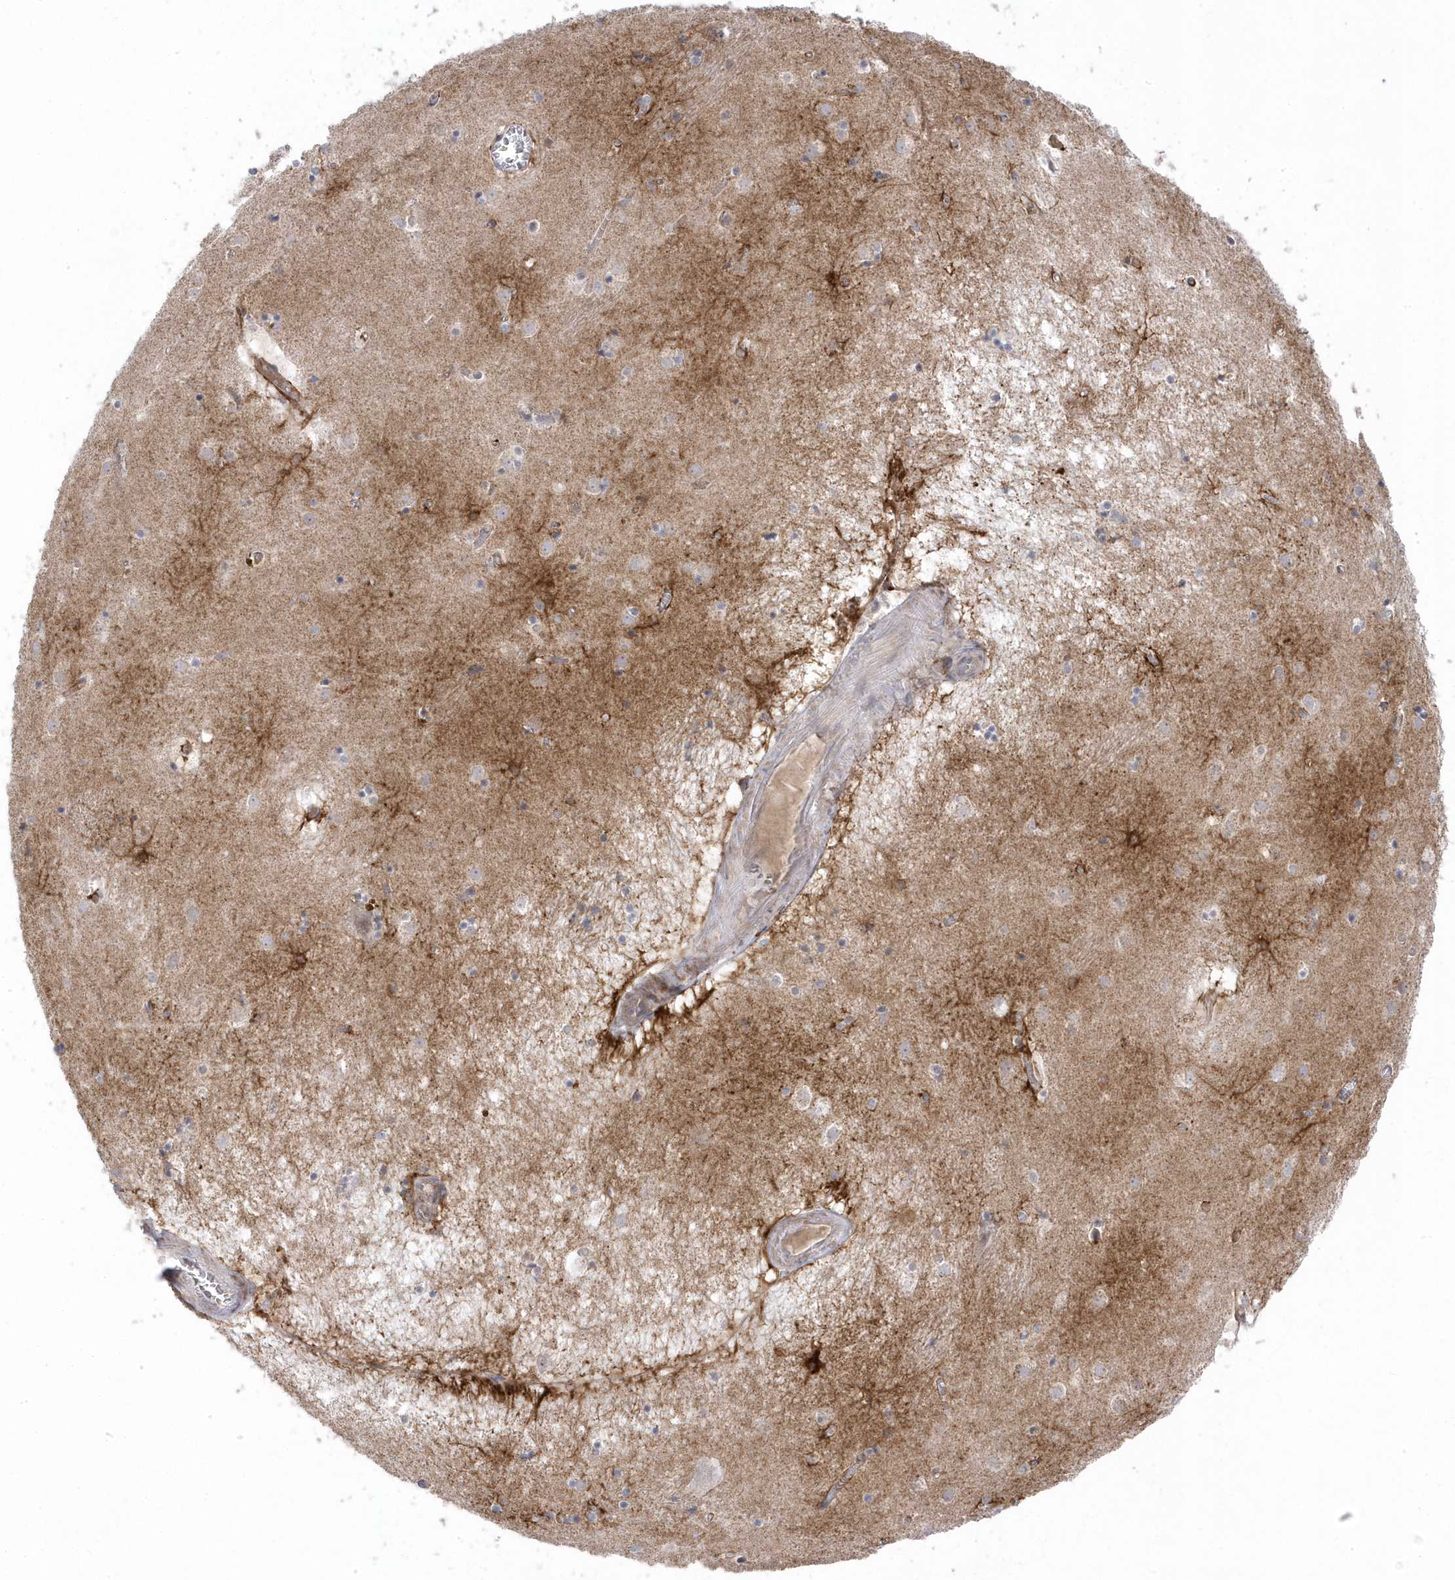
{"staining": {"intensity": "strong", "quantity": "<25%", "location": "cytoplasmic/membranous"}, "tissue": "caudate", "cell_type": "Glial cells", "image_type": "normal", "snomed": [{"axis": "morphology", "description": "Normal tissue, NOS"}, {"axis": "topography", "description": "Lateral ventricle wall"}], "caption": "Caudate was stained to show a protein in brown. There is medium levels of strong cytoplasmic/membranous staining in approximately <25% of glial cells.", "gene": "ANAPC1", "patient": {"sex": "male", "age": 70}}